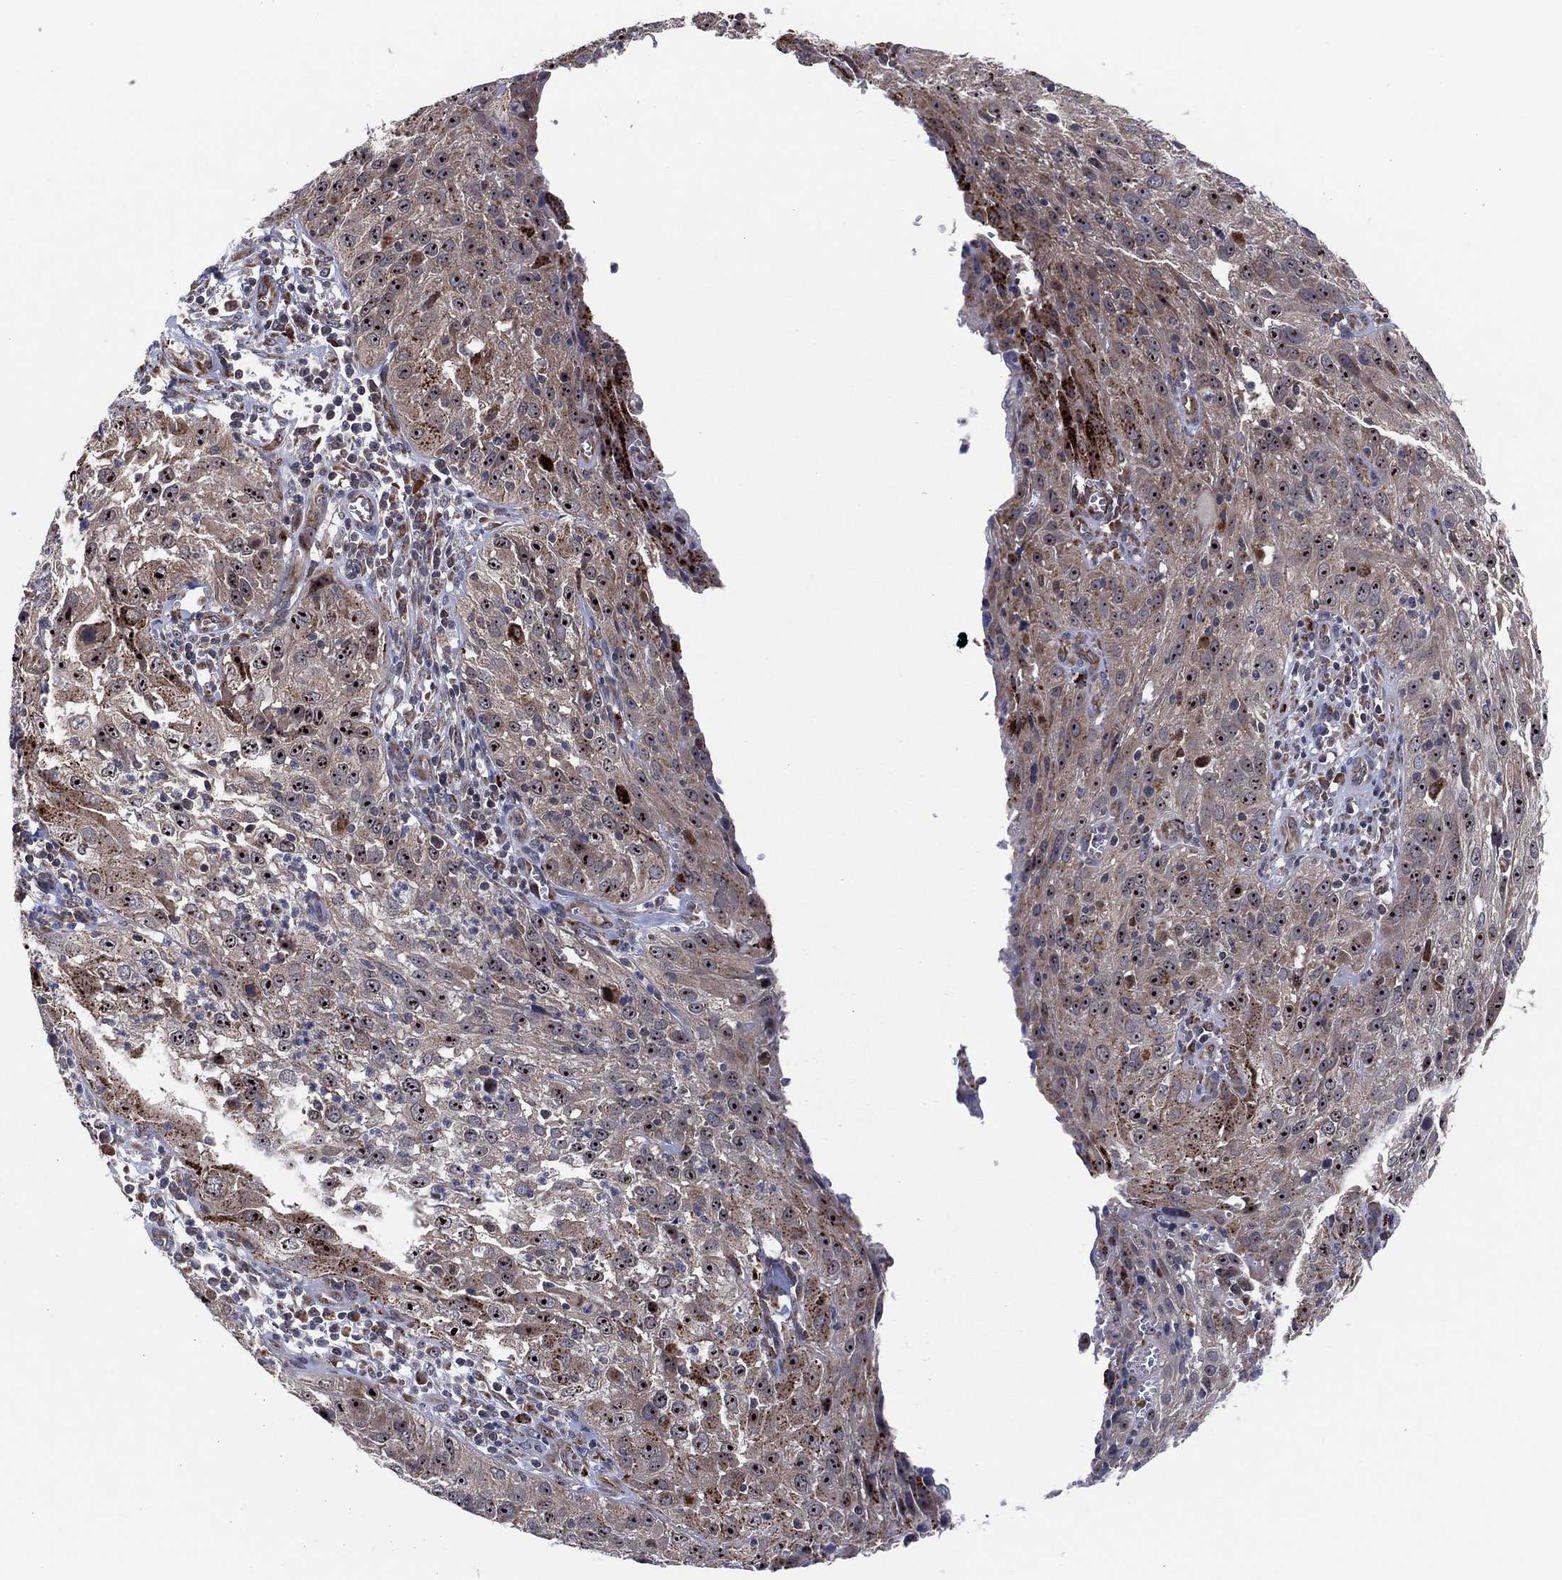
{"staining": {"intensity": "moderate", "quantity": "25%-75%", "location": "cytoplasmic/membranous,nuclear"}, "tissue": "cervical cancer", "cell_type": "Tumor cells", "image_type": "cancer", "snomed": [{"axis": "morphology", "description": "Squamous cell carcinoma, NOS"}, {"axis": "topography", "description": "Cervix"}], "caption": "Human cervical squamous cell carcinoma stained for a protein (brown) demonstrates moderate cytoplasmic/membranous and nuclear positive staining in approximately 25%-75% of tumor cells.", "gene": "FAM104A", "patient": {"sex": "female", "age": 32}}